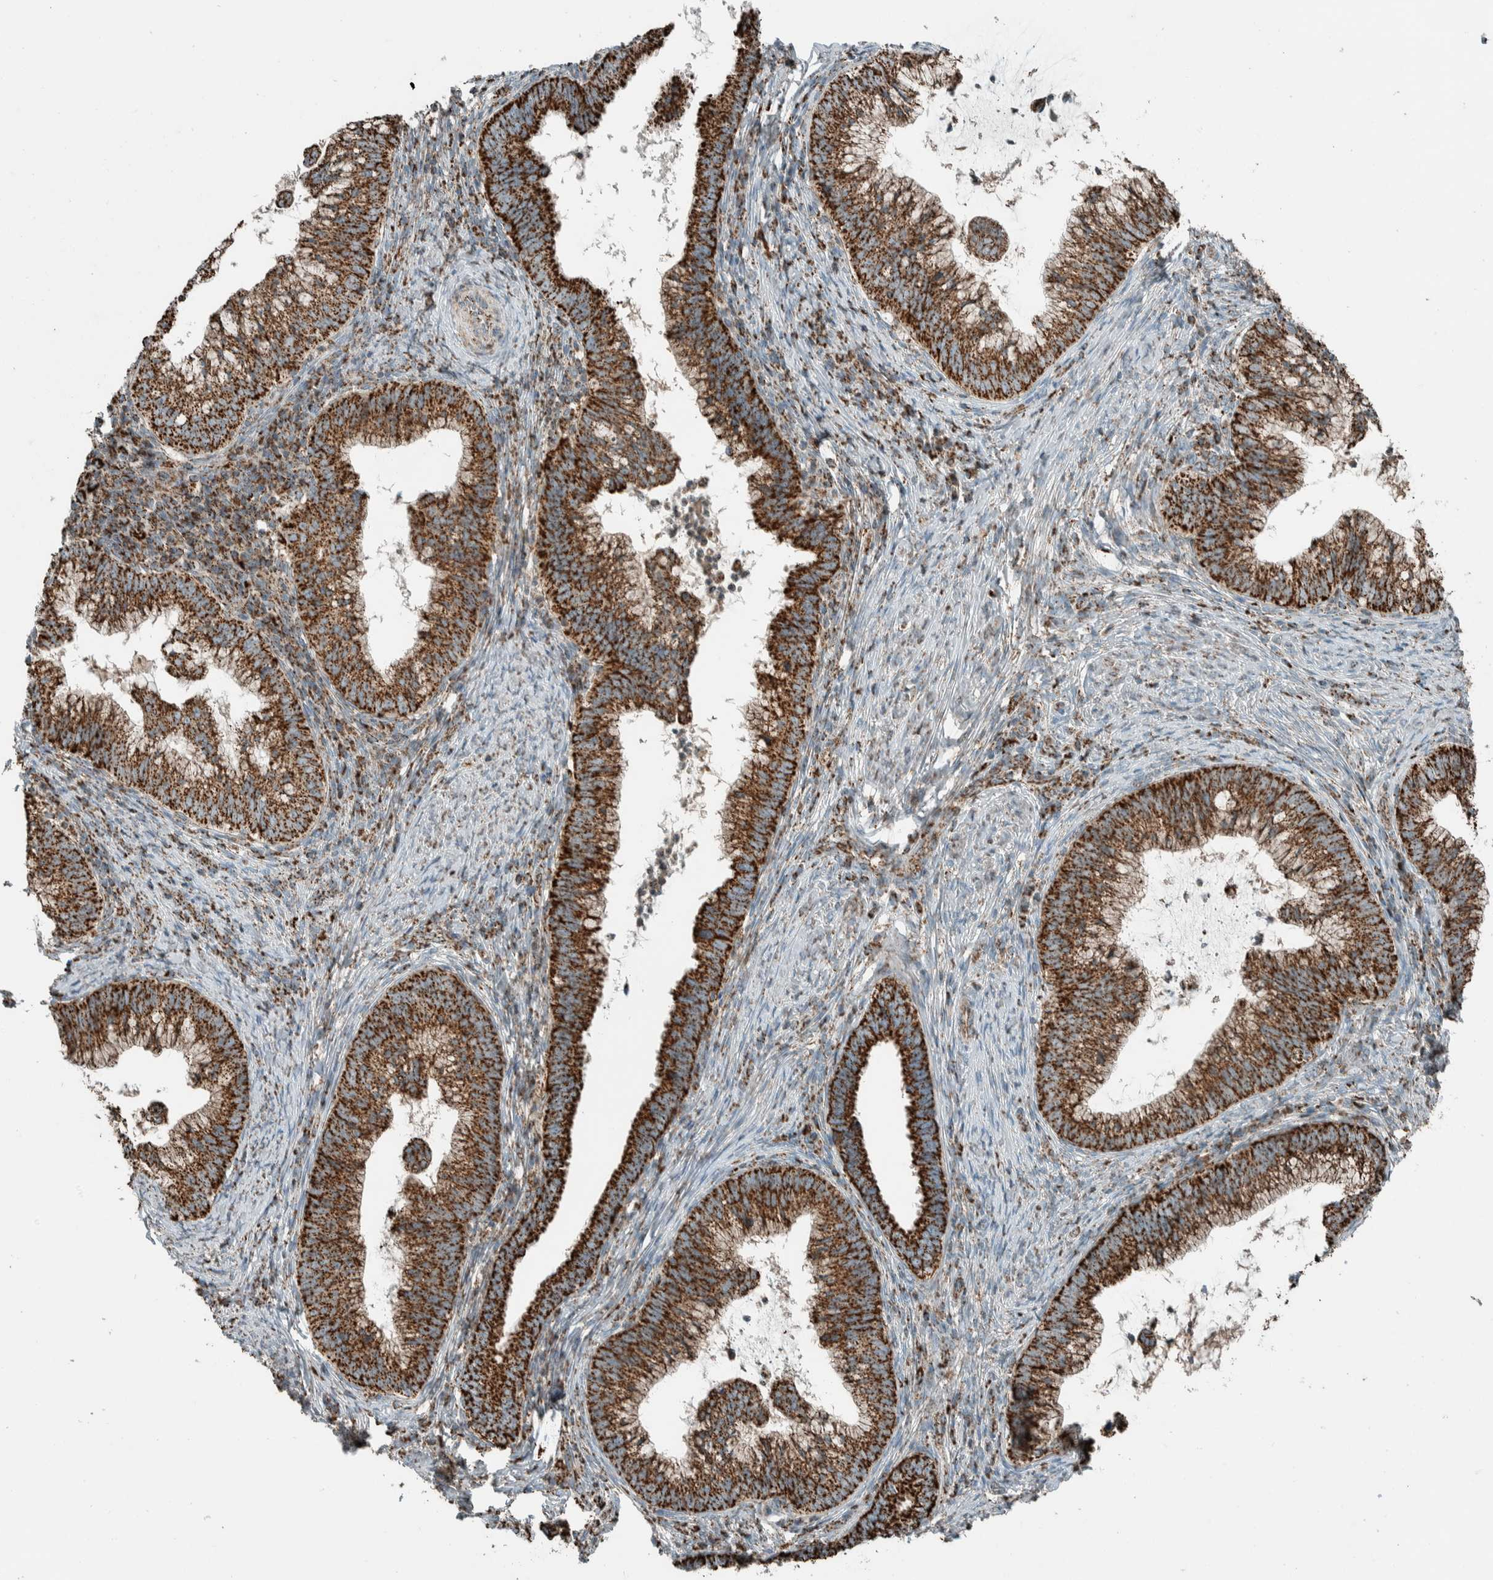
{"staining": {"intensity": "strong", "quantity": ">75%", "location": "cytoplasmic/membranous"}, "tissue": "cervical cancer", "cell_type": "Tumor cells", "image_type": "cancer", "snomed": [{"axis": "morphology", "description": "Adenocarcinoma, NOS"}, {"axis": "topography", "description": "Cervix"}], "caption": "DAB (3,3'-diaminobenzidine) immunohistochemical staining of human cervical adenocarcinoma reveals strong cytoplasmic/membranous protein staining in approximately >75% of tumor cells.", "gene": "ZNF454", "patient": {"sex": "female", "age": 36}}